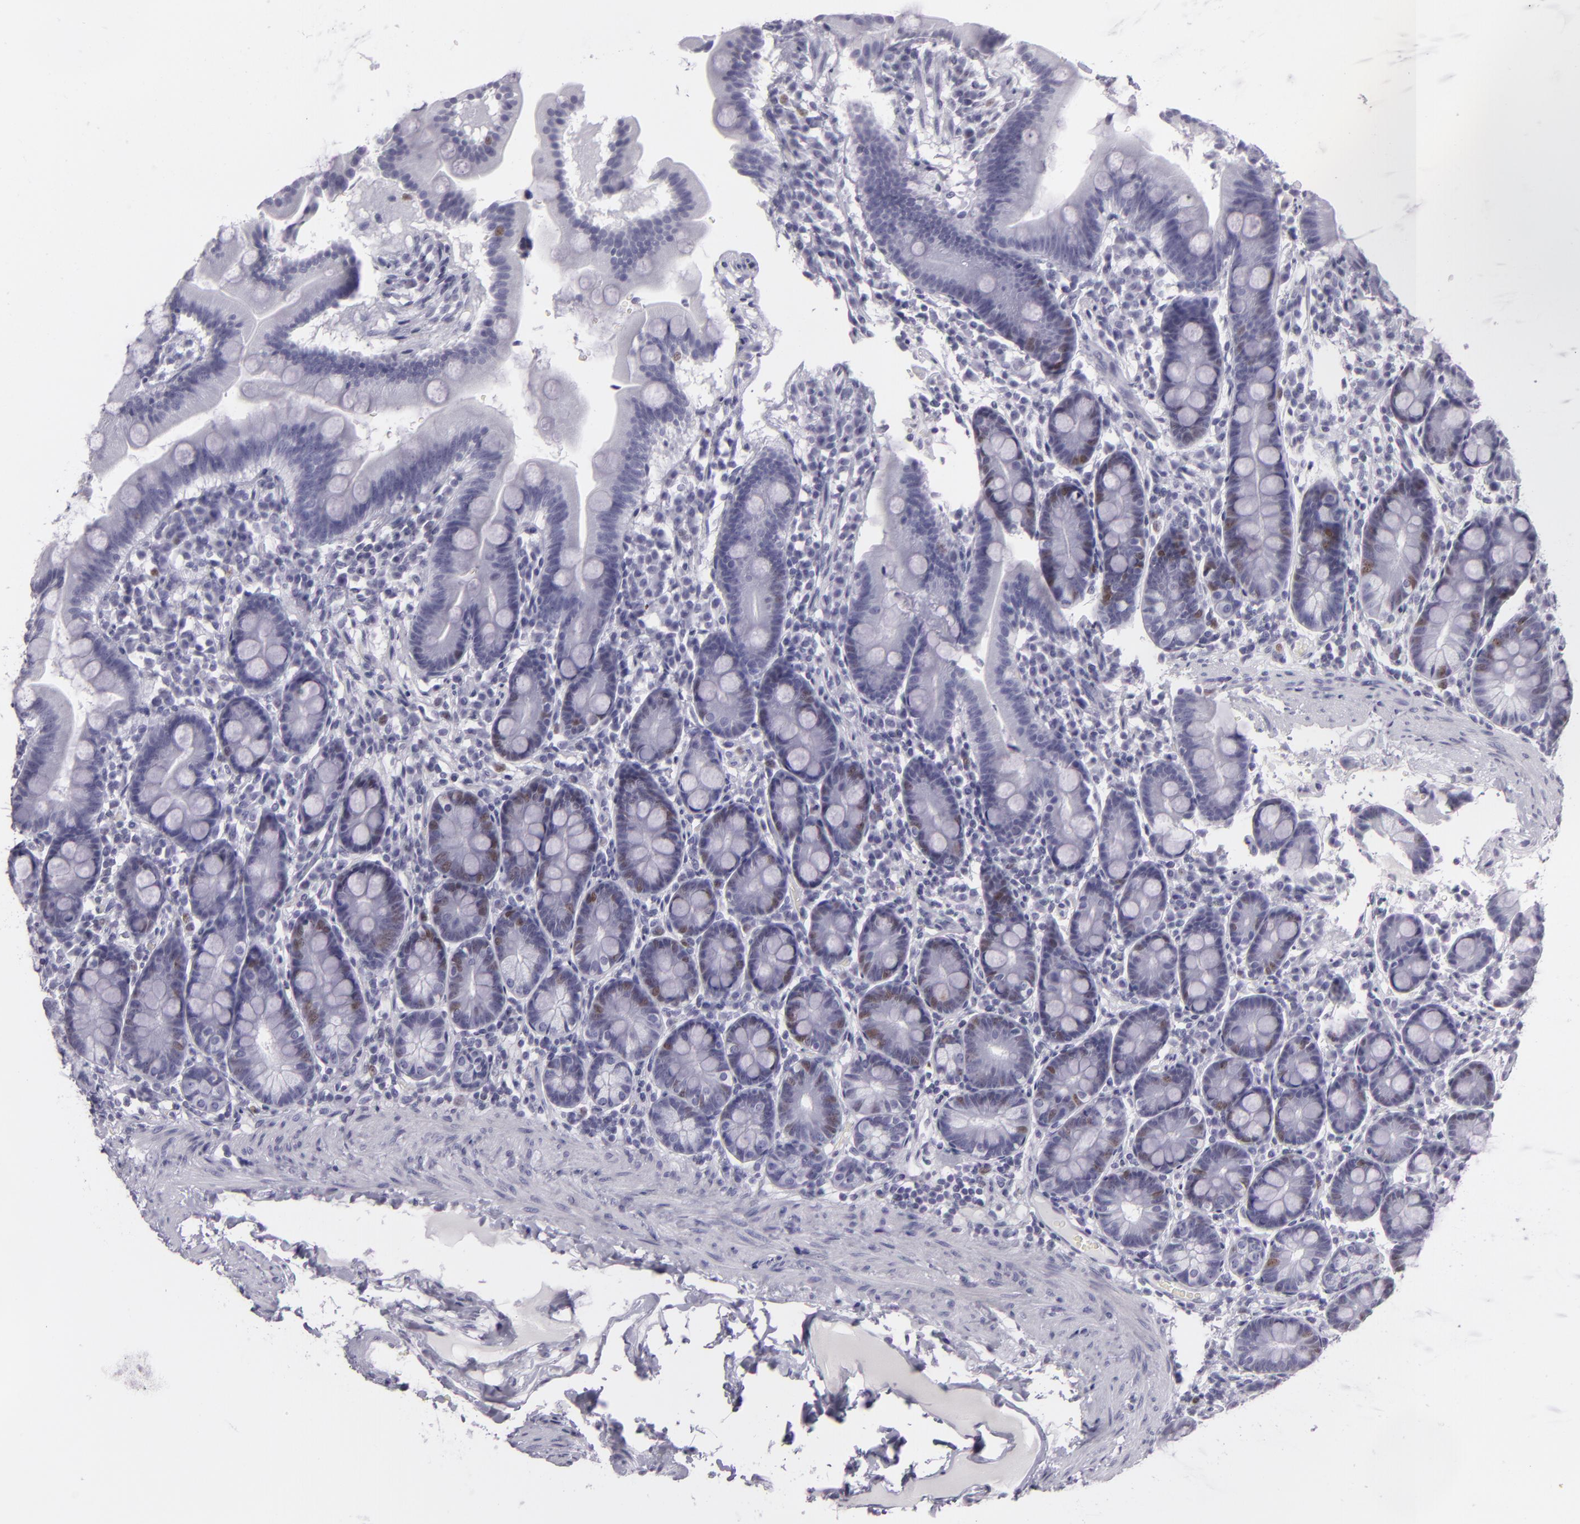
{"staining": {"intensity": "weak", "quantity": "<25%", "location": "nuclear"}, "tissue": "duodenum", "cell_type": "Glandular cells", "image_type": "normal", "snomed": [{"axis": "morphology", "description": "Normal tissue, NOS"}, {"axis": "topography", "description": "Duodenum"}], "caption": "Immunohistochemical staining of benign human duodenum exhibits no significant staining in glandular cells. The staining is performed using DAB (3,3'-diaminobenzidine) brown chromogen with nuclei counter-stained in using hematoxylin.", "gene": "MCM3", "patient": {"sex": "male", "age": 50}}